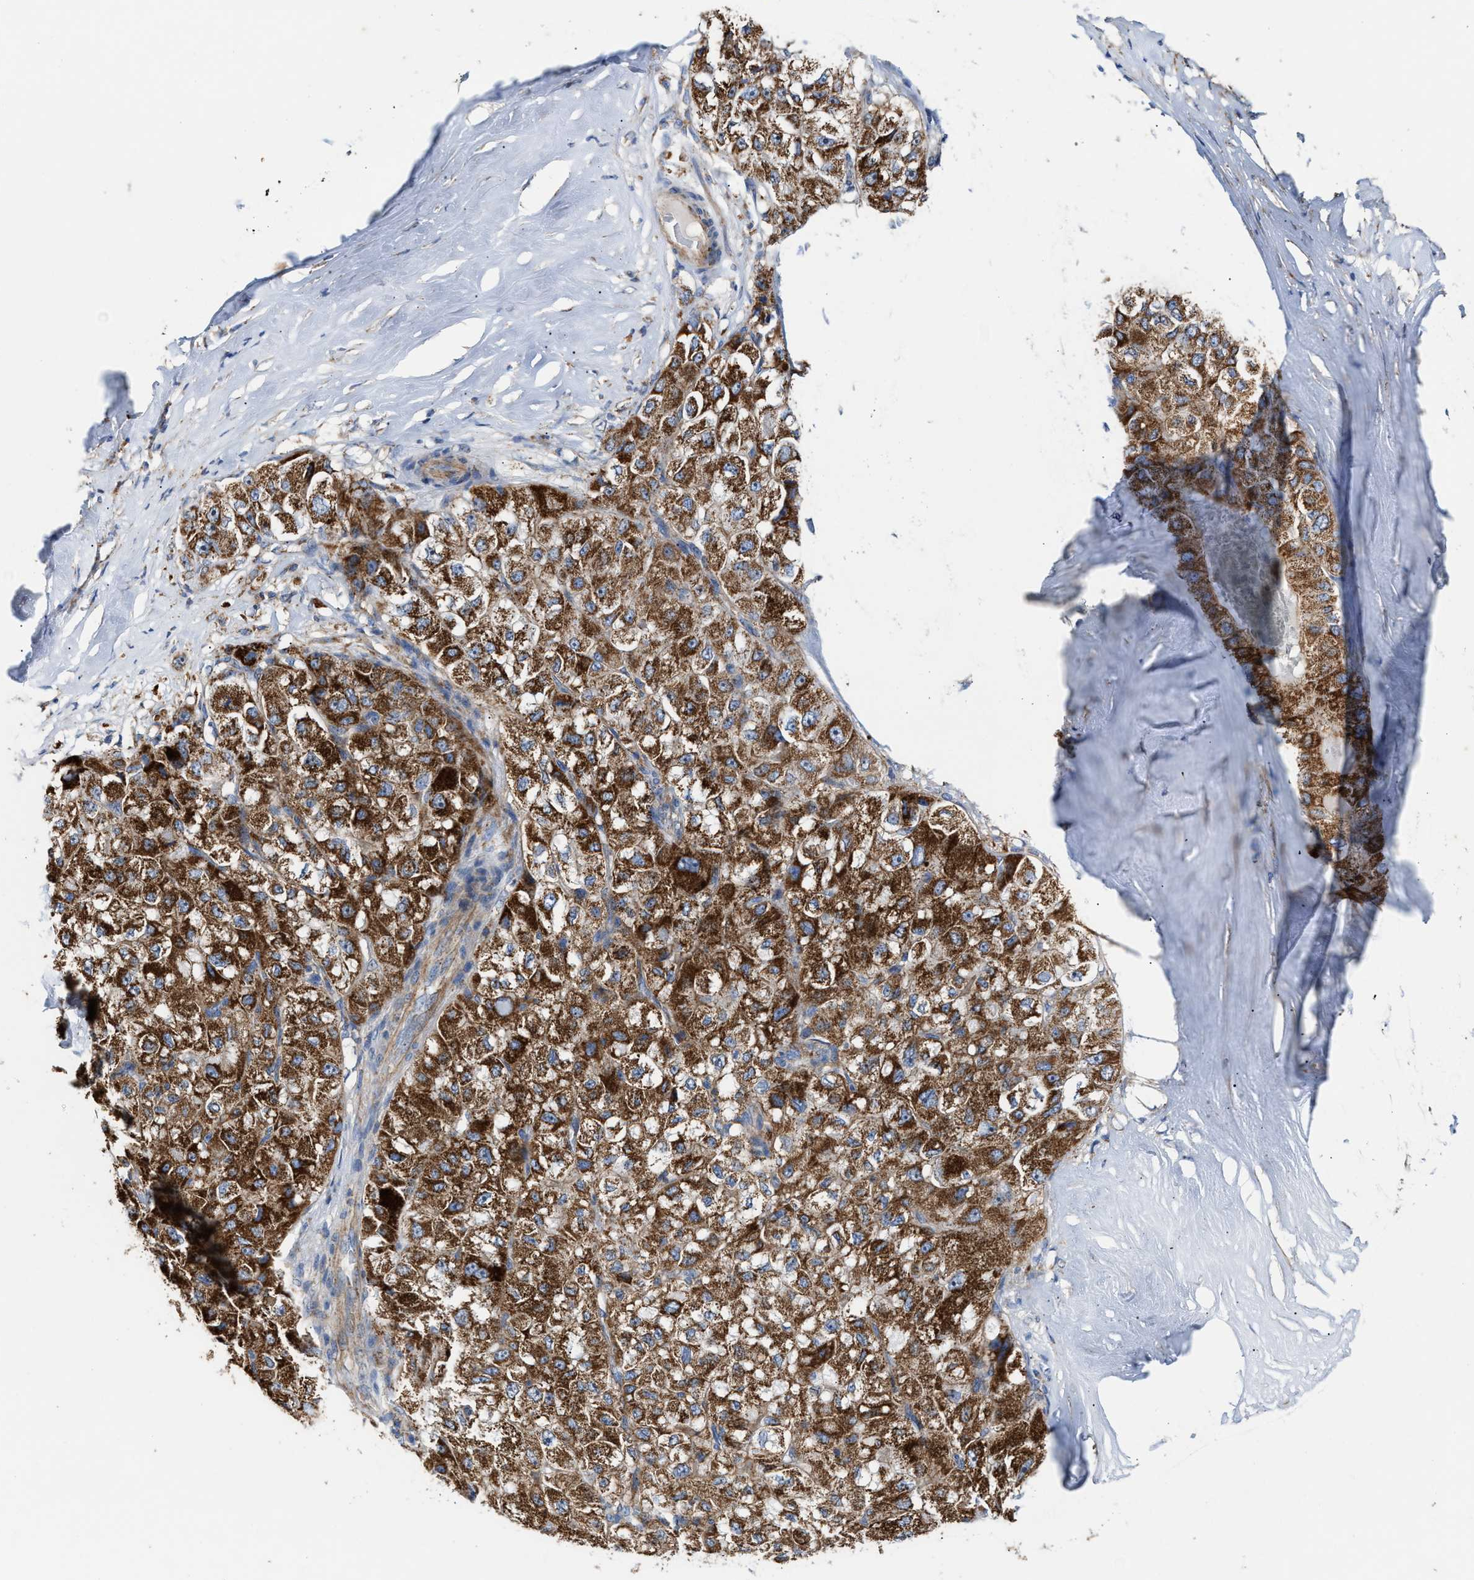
{"staining": {"intensity": "strong", "quantity": ">75%", "location": "cytoplasmic/membranous"}, "tissue": "liver cancer", "cell_type": "Tumor cells", "image_type": "cancer", "snomed": [{"axis": "morphology", "description": "Carcinoma, Hepatocellular, NOS"}, {"axis": "topography", "description": "Liver"}], "caption": "This is a micrograph of immunohistochemistry staining of liver hepatocellular carcinoma, which shows strong staining in the cytoplasmic/membranous of tumor cells.", "gene": "MECR", "patient": {"sex": "male", "age": 80}}